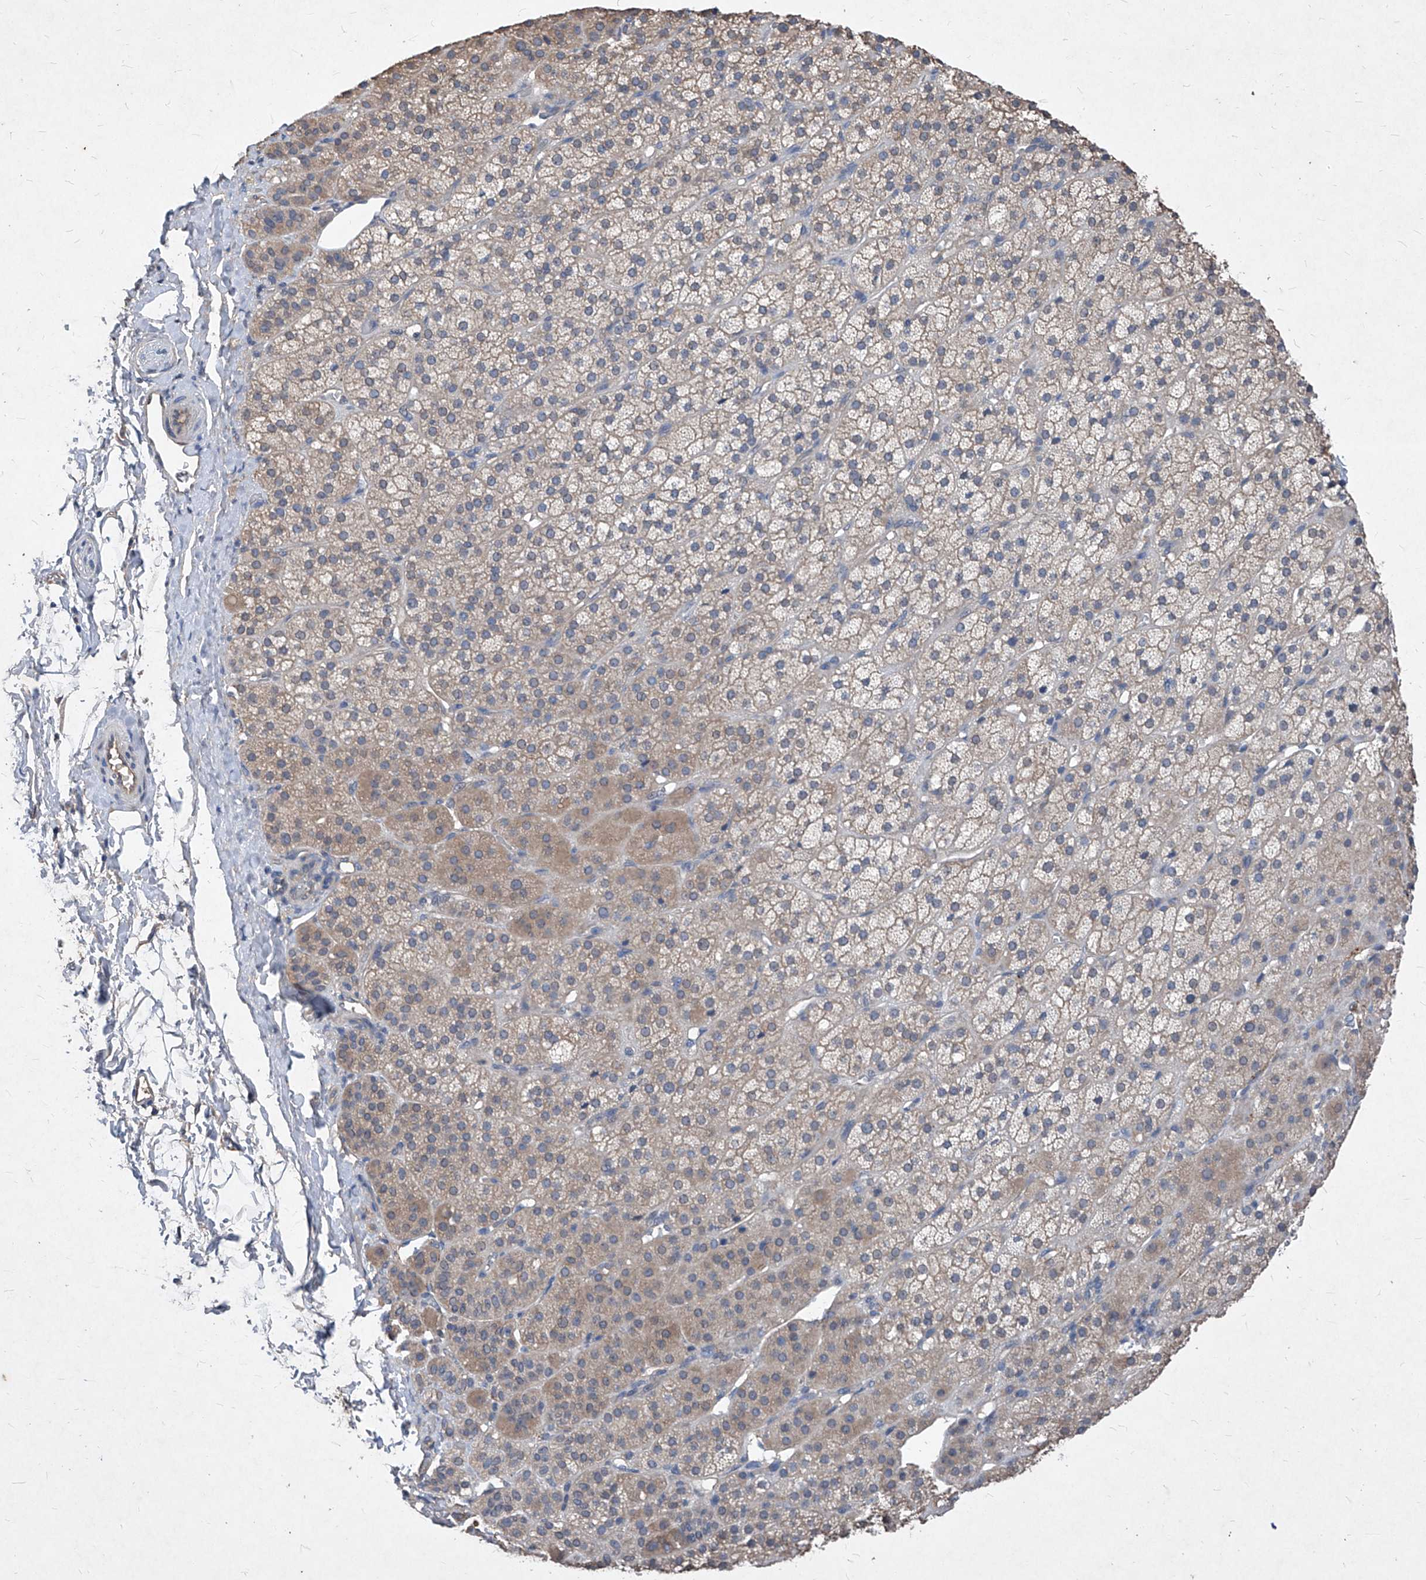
{"staining": {"intensity": "weak", "quantity": "<25%", "location": "cytoplasmic/membranous"}, "tissue": "adrenal gland", "cell_type": "Glandular cells", "image_type": "normal", "snomed": [{"axis": "morphology", "description": "Normal tissue, NOS"}, {"axis": "topography", "description": "Adrenal gland"}], "caption": "Glandular cells show no significant expression in benign adrenal gland. Brightfield microscopy of immunohistochemistry (IHC) stained with DAB (3,3'-diaminobenzidine) (brown) and hematoxylin (blue), captured at high magnification.", "gene": "SYNGR1", "patient": {"sex": "female", "age": 57}}